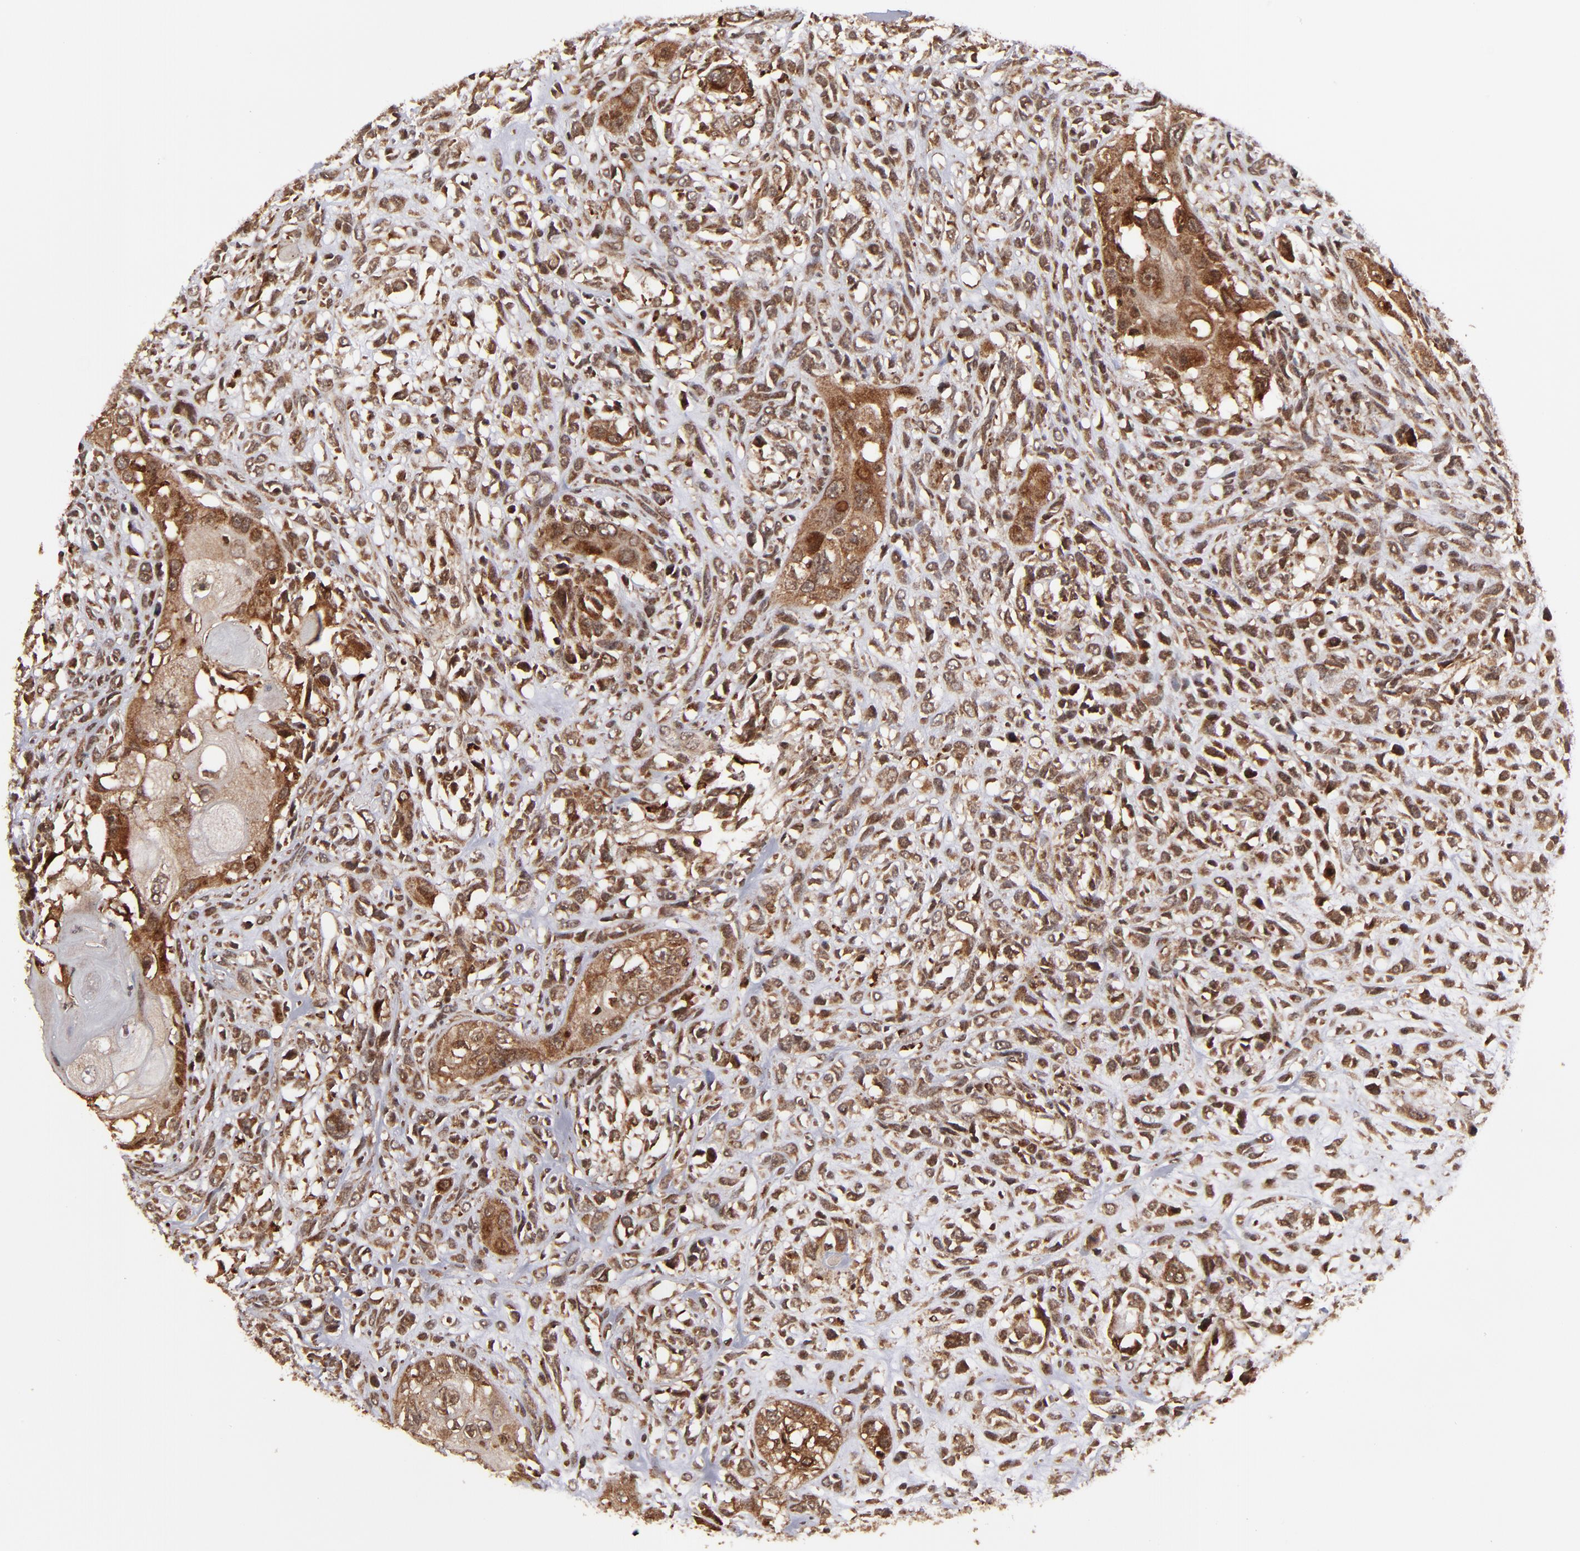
{"staining": {"intensity": "strong", "quantity": ">75%", "location": "cytoplasmic/membranous,nuclear"}, "tissue": "head and neck cancer", "cell_type": "Tumor cells", "image_type": "cancer", "snomed": [{"axis": "morphology", "description": "Neoplasm, malignant, NOS"}, {"axis": "topography", "description": "Salivary gland"}, {"axis": "topography", "description": "Head-Neck"}], "caption": "Protein staining by IHC demonstrates strong cytoplasmic/membranous and nuclear staining in about >75% of tumor cells in head and neck cancer (neoplasm (malignant)).", "gene": "RGS6", "patient": {"sex": "male", "age": 43}}